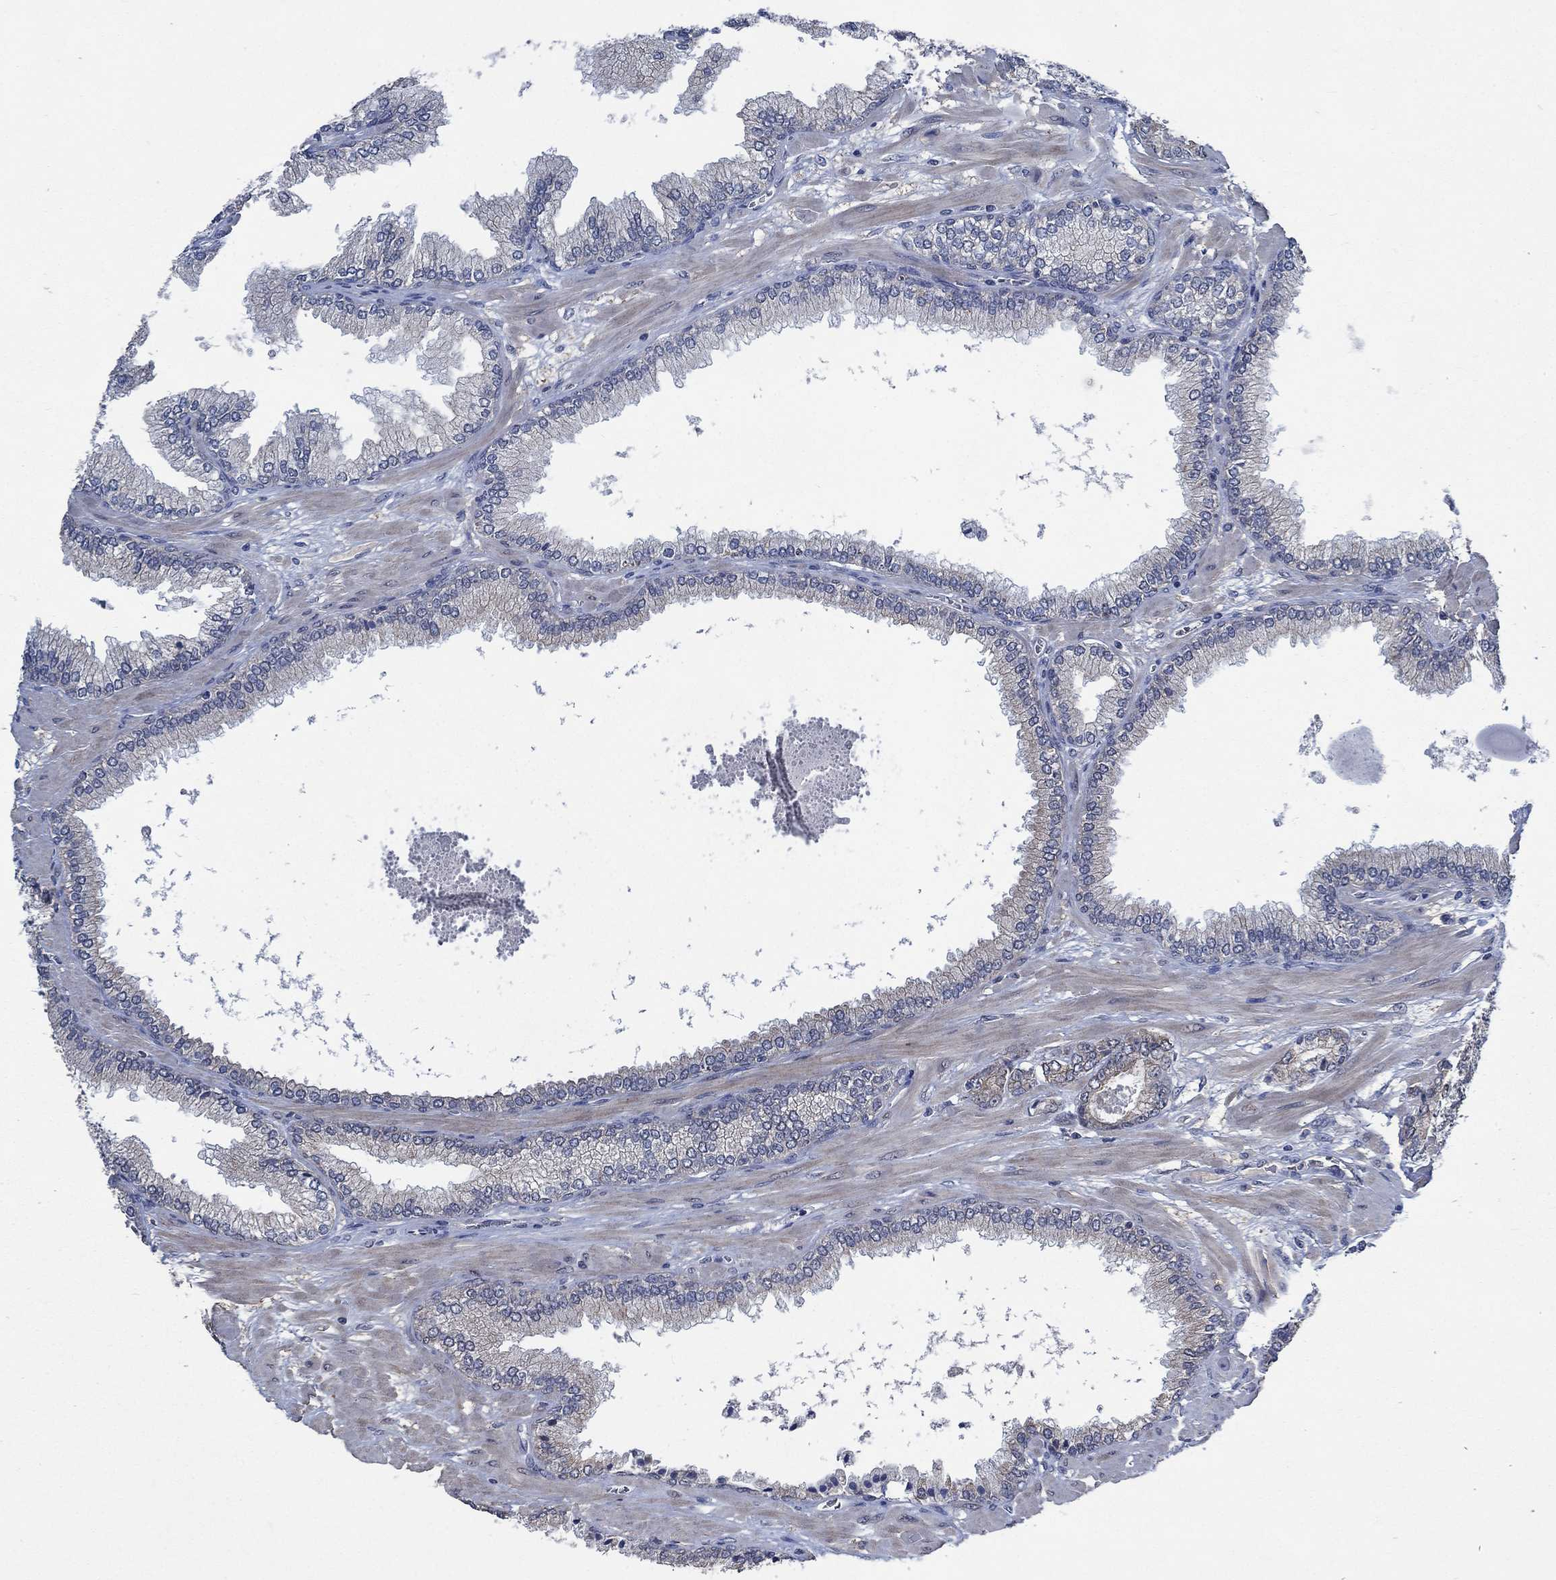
{"staining": {"intensity": "weak", "quantity": ">75%", "location": "cytoplasmic/membranous"}, "tissue": "prostate cancer", "cell_type": "Tumor cells", "image_type": "cancer", "snomed": [{"axis": "morphology", "description": "Adenocarcinoma, Low grade"}, {"axis": "topography", "description": "Prostate"}], "caption": "Weak cytoplasmic/membranous staining is appreciated in about >75% of tumor cells in prostate cancer (adenocarcinoma (low-grade)).", "gene": "OBSCN", "patient": {"sex": "male", "age": 69}}